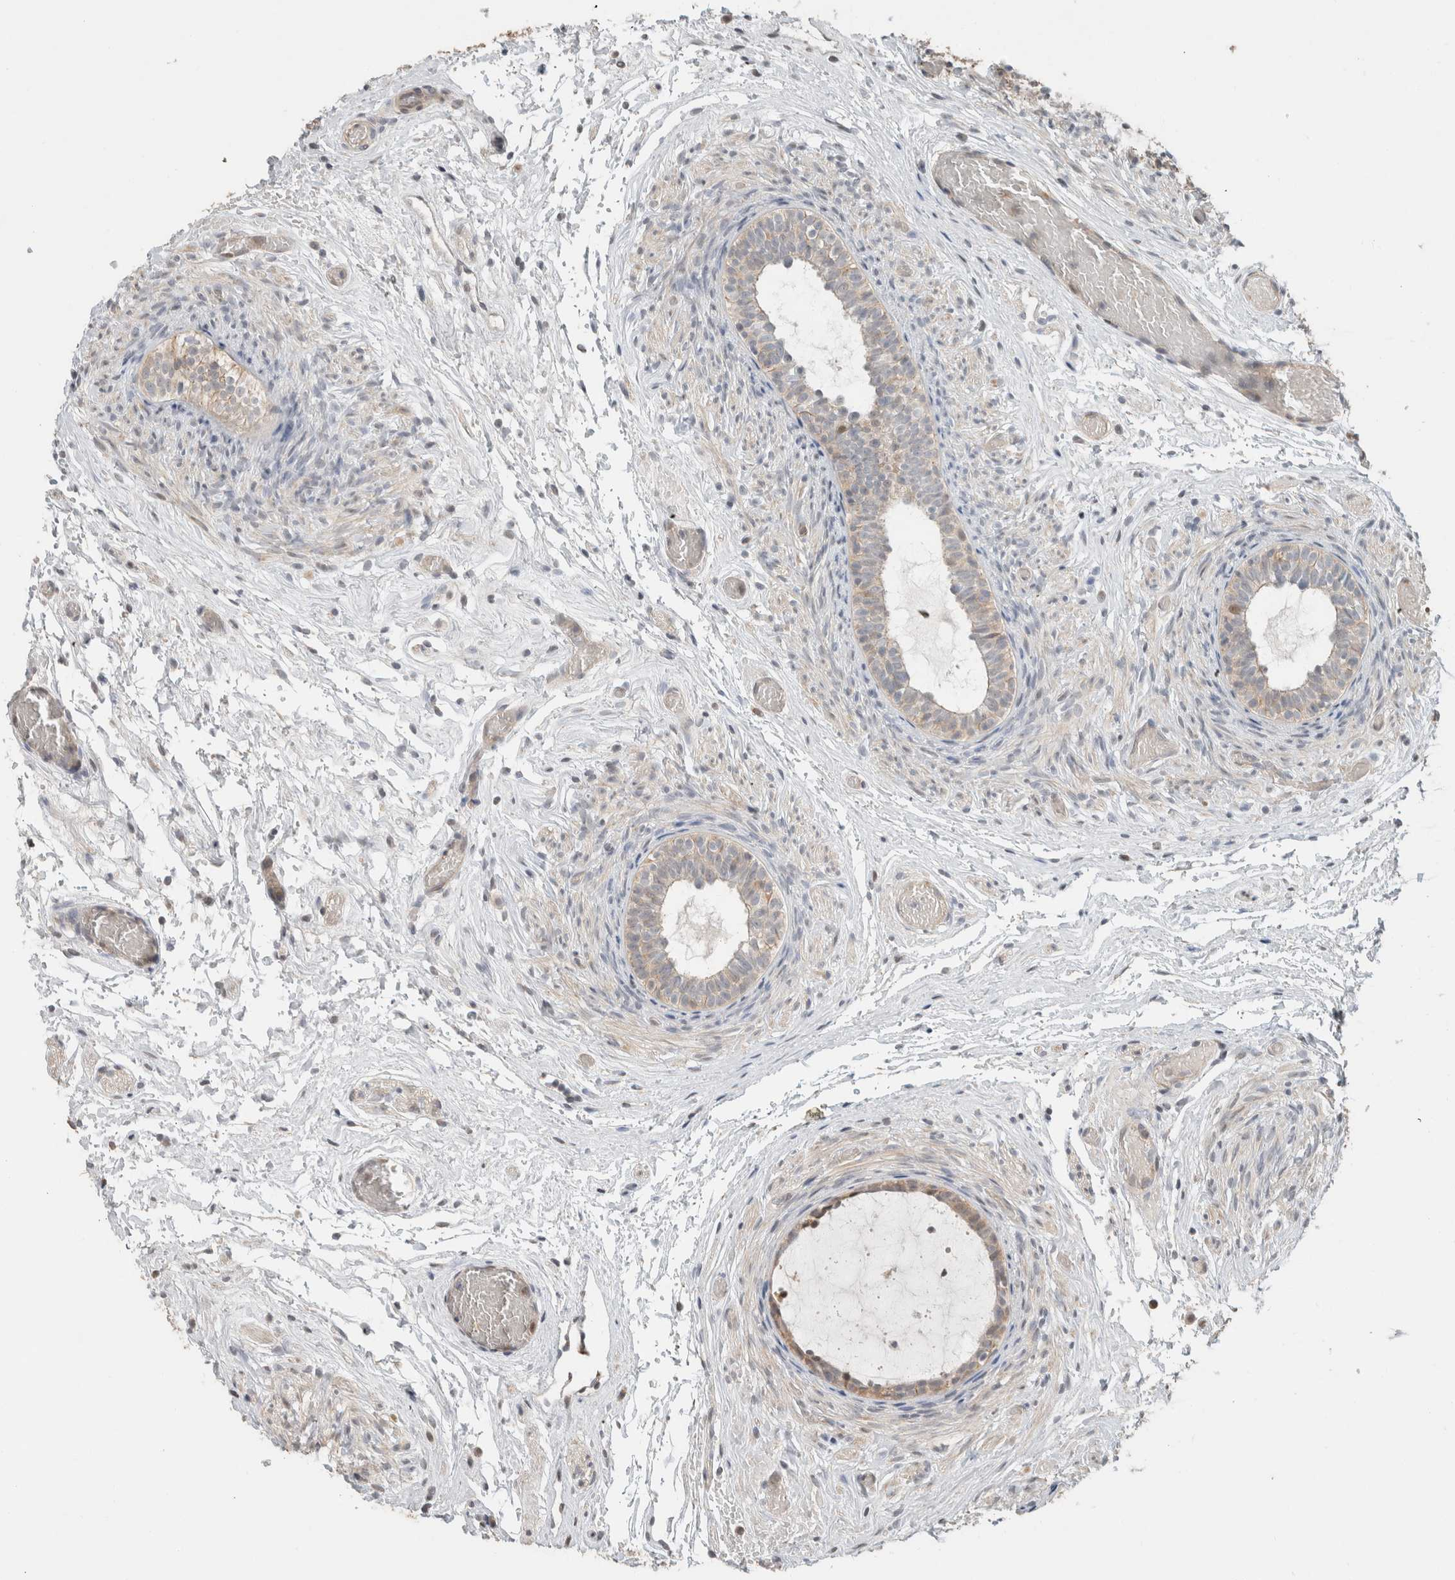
{"staining": {"intensity": "moderate", "quantity": "25%-75%", "location": "cytoplasmic/membranous"}, "tissue": "epididymis", "cell_type": "Glandular cells", "image_type": "normal", "snomed": [{"axis": "morphology", "description": "Normal tissue, NOS"}, {"axis": "topography", "description": "Epididymis"}], "caption": "Immunohistochemical staining of benign epididymis displays medium levels of moderate cytoplasmic/membranous expression in about 25%-75% of glandular cells.", "gene": "GINS4", "patient": {"sex": "male", "age": 5}}